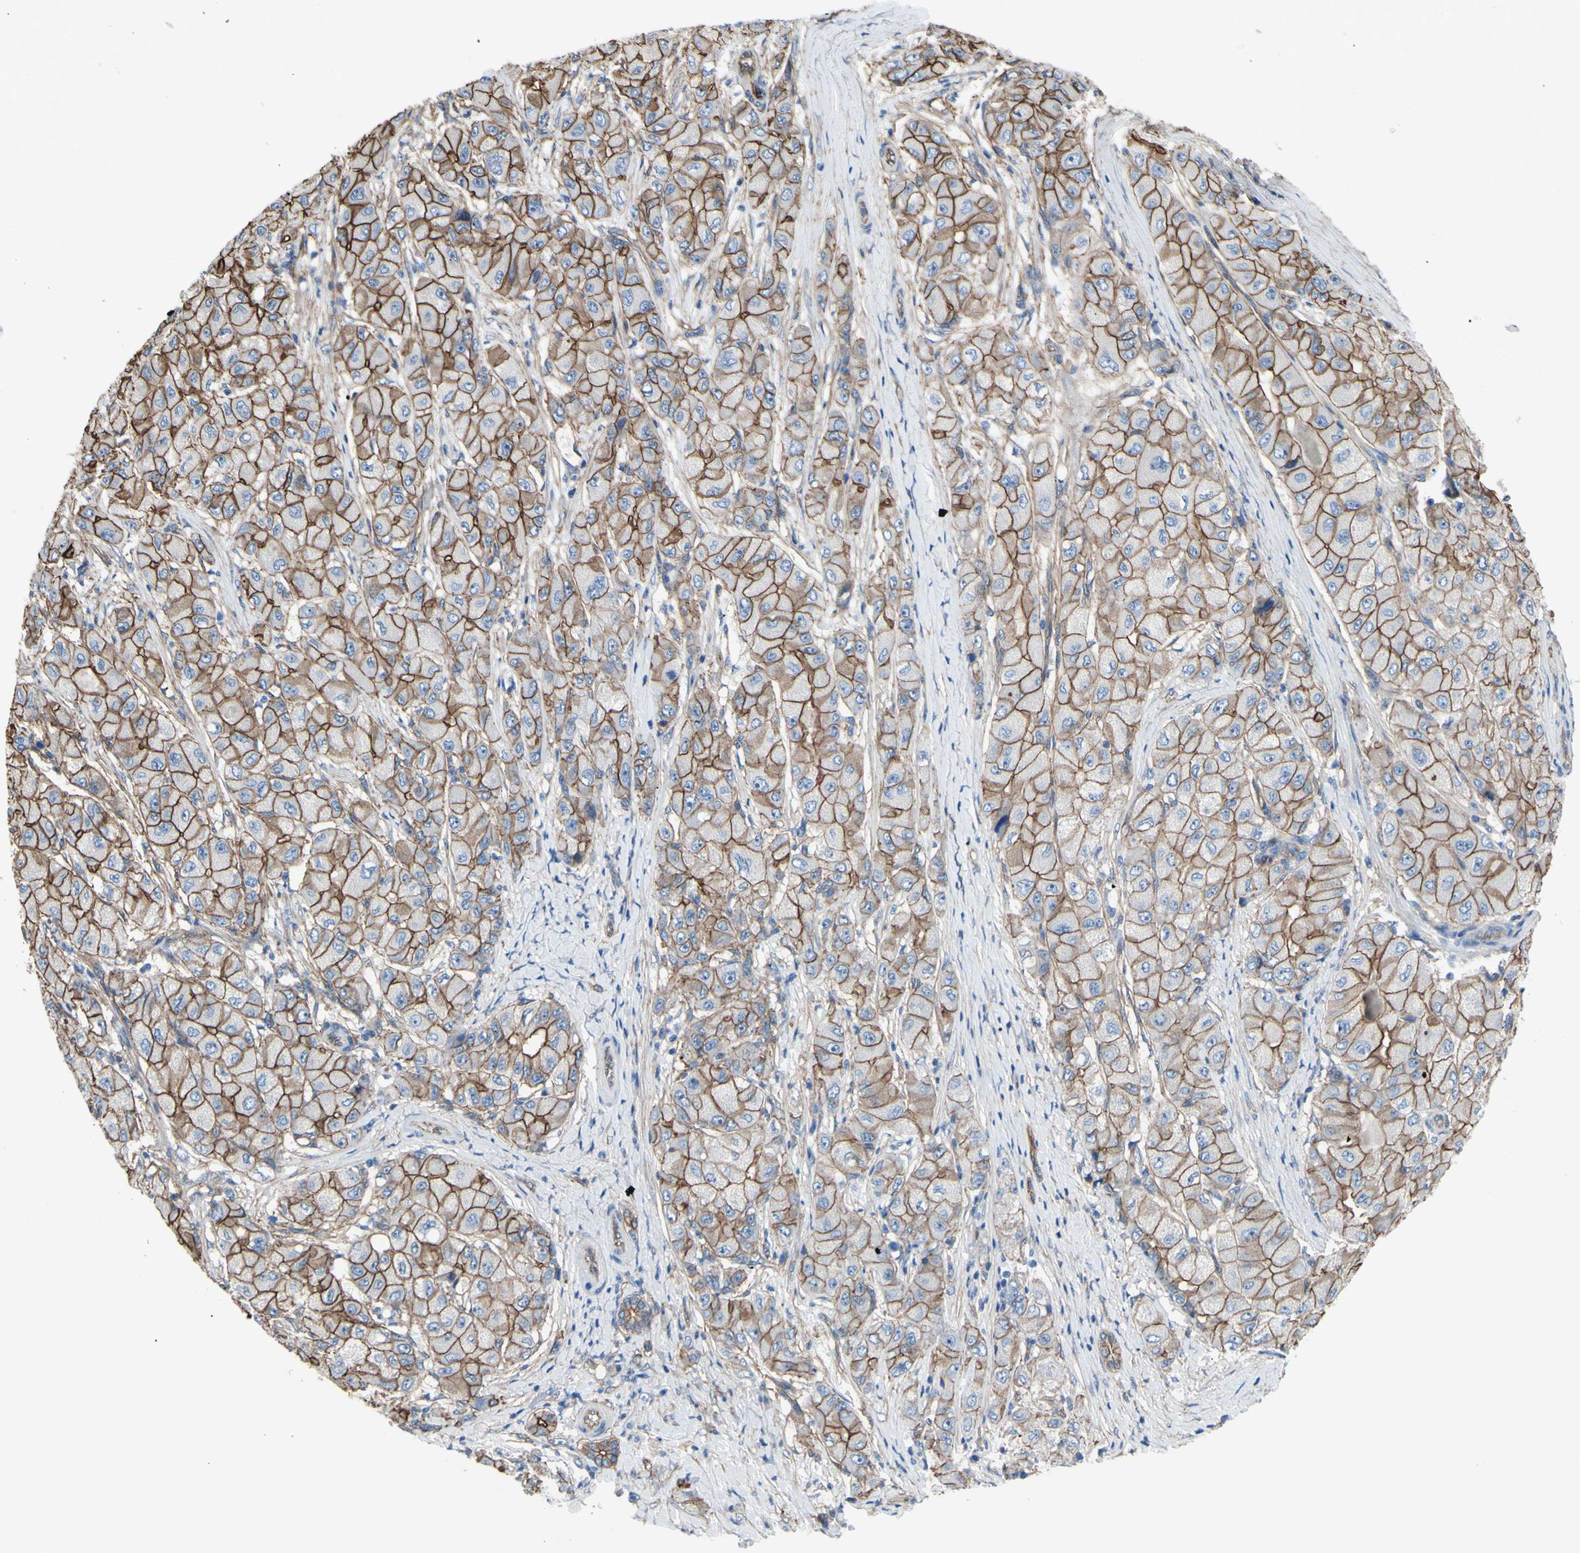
{"staining": {"intensity": "strong", "quantity": ">75%", "location": "cytoplasmic/membranous"}, "tissue": "liver cancer", "cell_type": "Tumor cells", "image_type": "cancer", "snomed": [{"axis": "morphology", "description": "Carcinoma, Hepatocellular, NOS"}, {"axis": "topography", "description": "Liver"}], "caption": "This micrograph displays IHC staining of human liver cancer, with high strong cytoplasmic/membranous staining in about >75% of tumor cells.", "gene": "TPBG", "patient": {"sex": "male", "age": 80}}